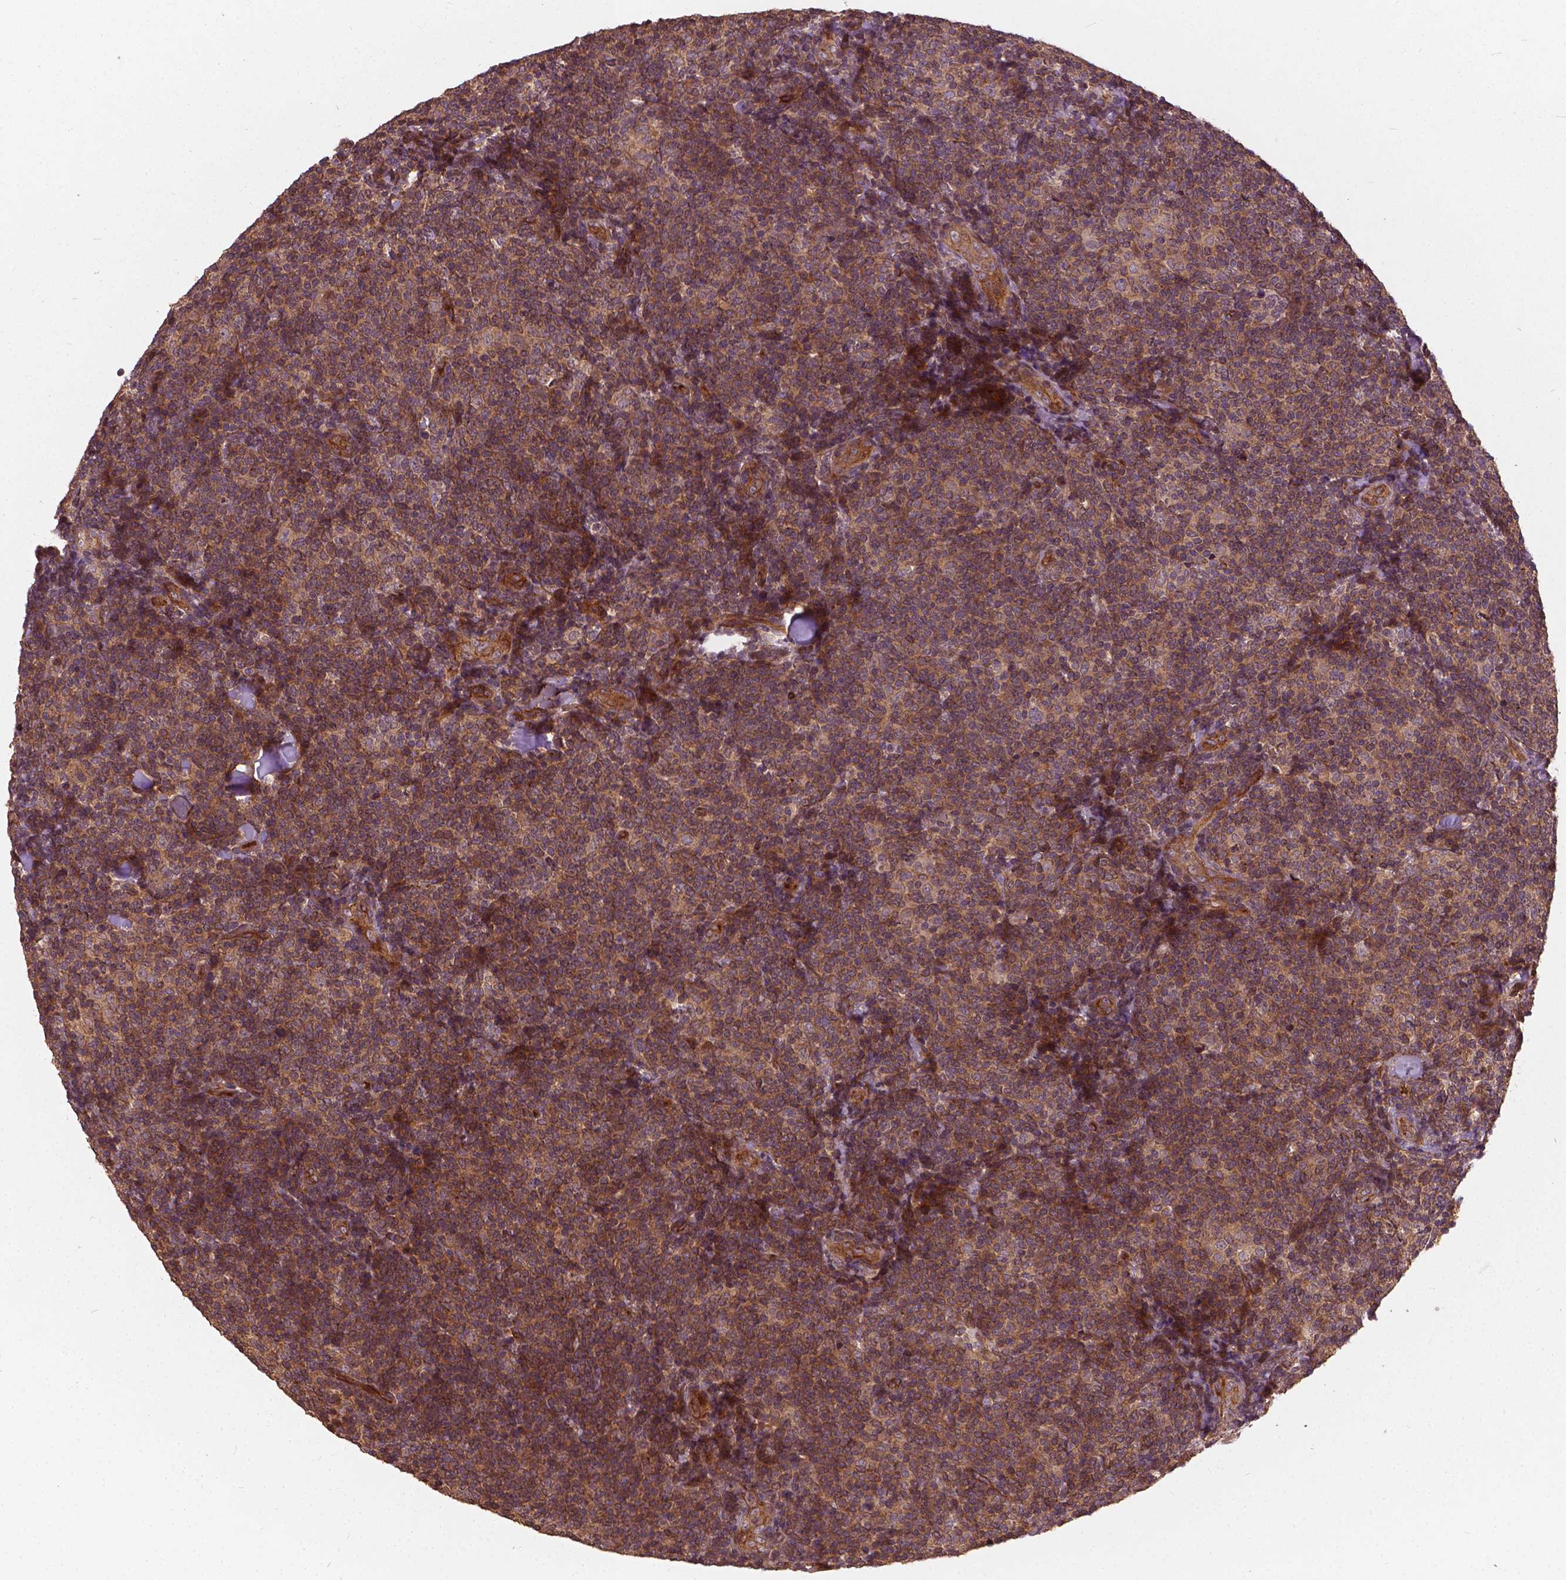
{"staining": {"intensity": "moderate", "quantity": ">75%", "location": "cytoplasmic/membranous"}, "tissue": "lymphoma", "cell_type": "Tumor cells", "image_type": "cancer", "snomed": [{"axis": "morphology", "description": "Malignant lymphoma, non-Hodgkin's type, Low grade"}, {"axis": "topography", "description": "Lymph node"}], "caption": "Brown immunohistochemical staining in lymphoma shows moderate cytoplasmic/membranous expression in about >75% of tumor cells. (brown staining indicates protein expression, while blue staining denotes nuclei).", "gene": "UBXN2A", "patient": {"sex": "female", "age": 56}}